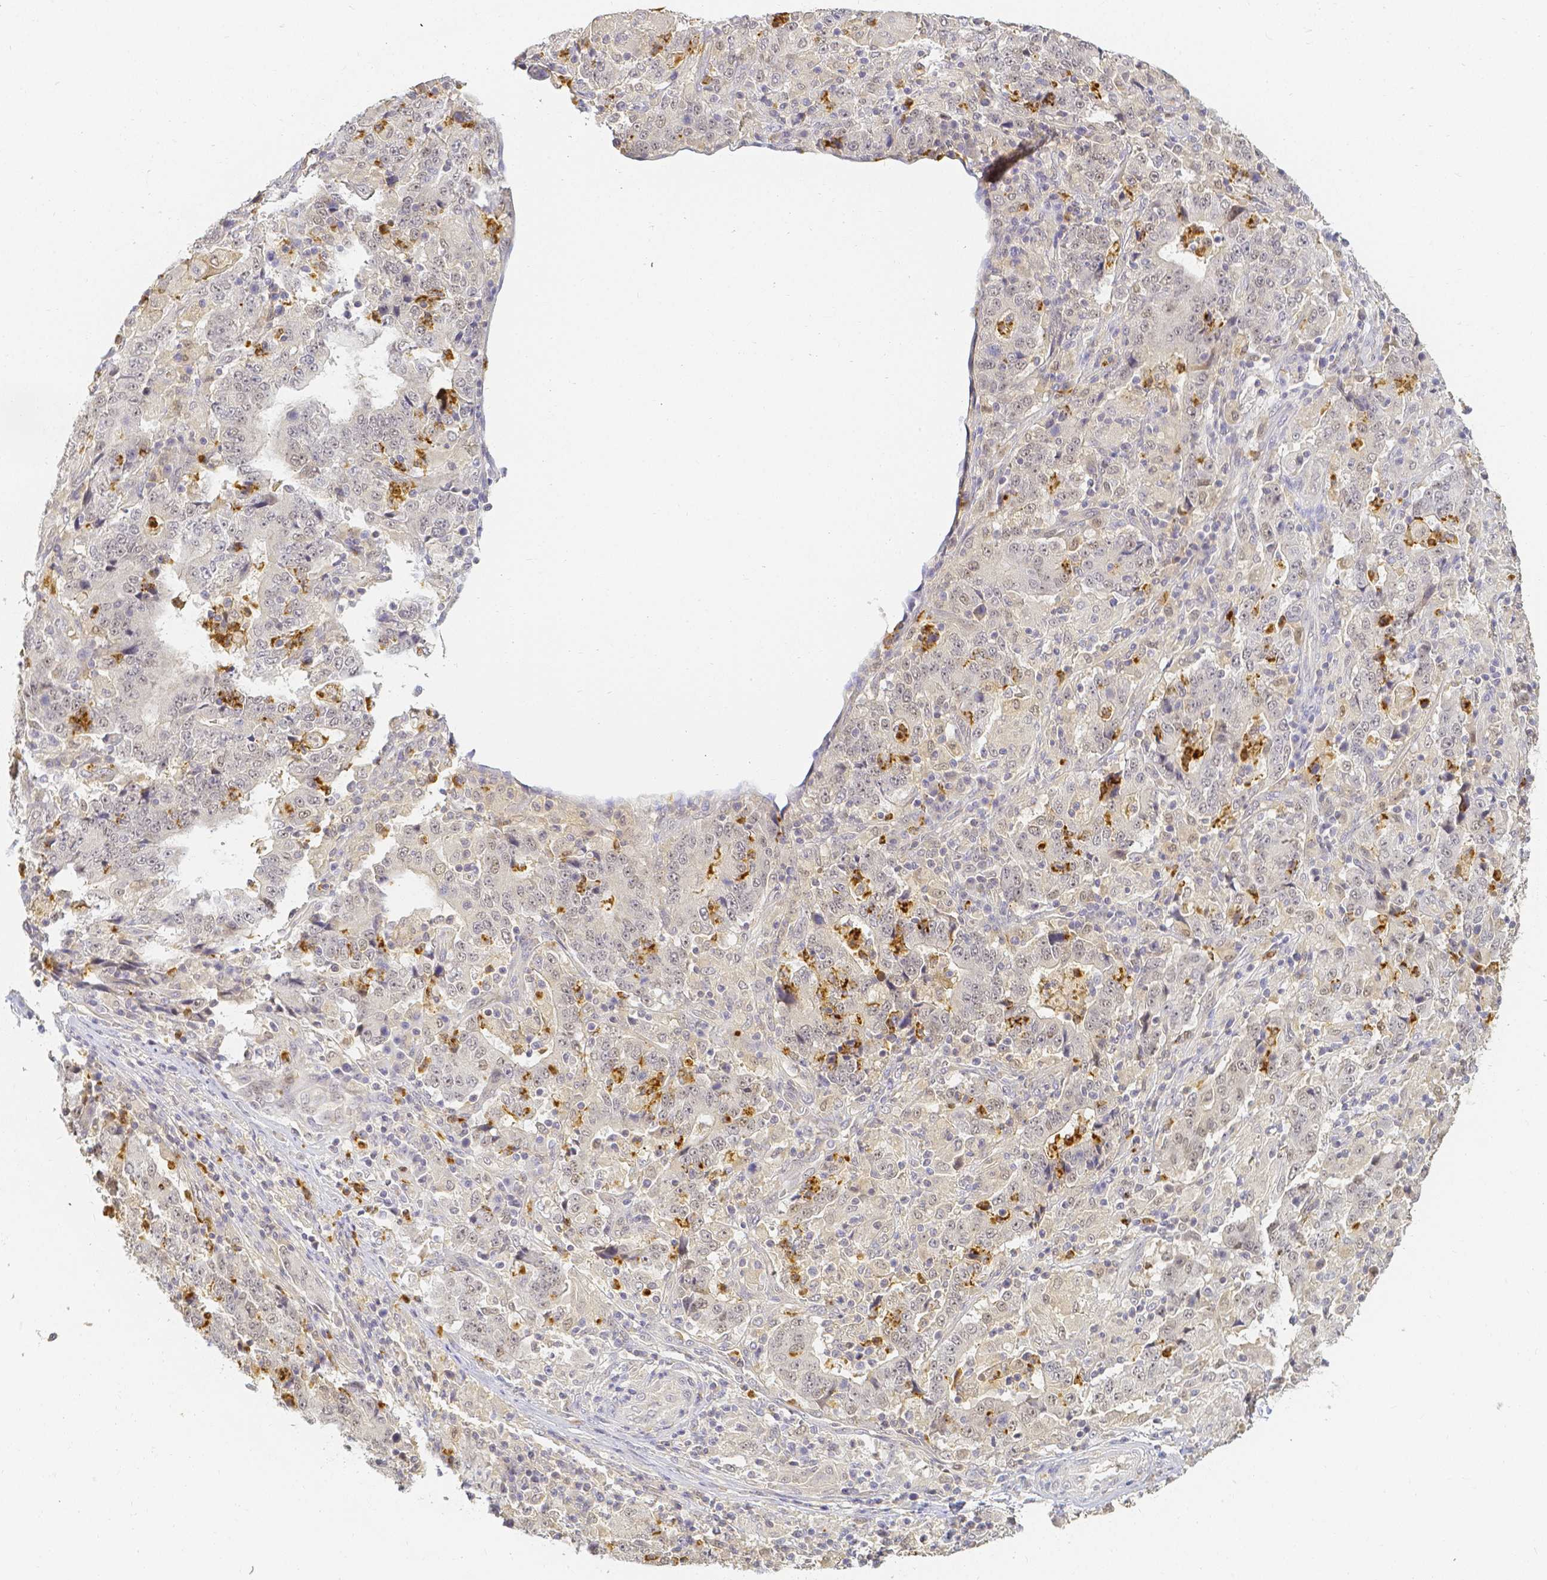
{"staining": {"intensity": "negative", "quantity": "none", "location": "none"}, "tissue": "stomach cancer", "cell_type": "Tumor cells", "image_type": "cancer", "snomed": [{"axis": "morphology", "description": "Normal tissue, NOS"}, {"axis": "morphology", "description": "Adenocarcinoma, NOS"}, {"axis": "topography", "description": "Stomach, upper"}, {"axis": "topography", "description": "Stomach"}], "caption": "Immunohistochemistry photomicrograph of neoplastic tissue: human stomach cancer stained with DAB demonstrates no significant protein expression in tumor cells. (Brightfield microscopy of DAB (3,3'-diaminobenzidine) immunohistochemistry (IHC) at high magnification).", "gene": "KCNH1", "patient": {"sex": "male", "age": 59}}